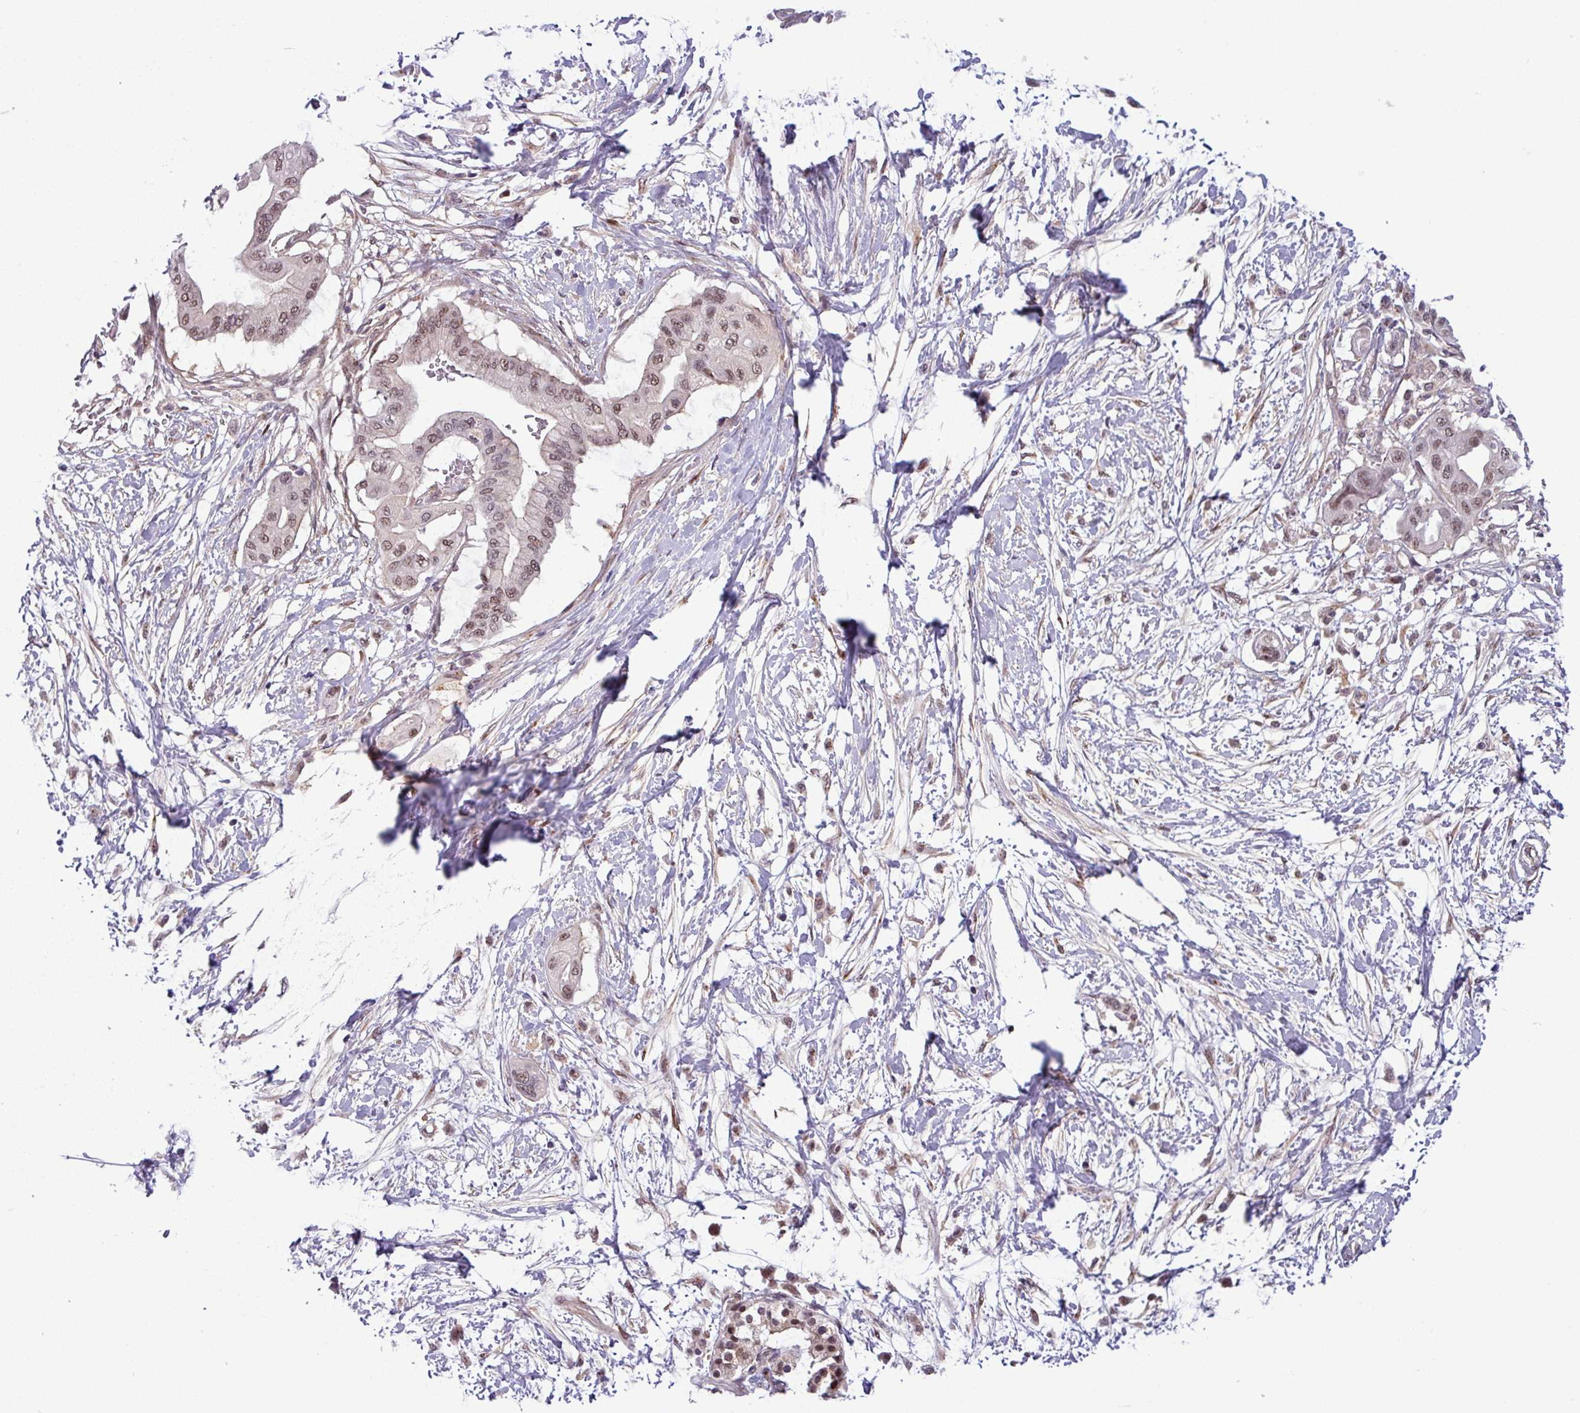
{"staining": {"intensity": "weak", "quantity": ">75%", "location": "nuclear"}, "tissue": "pancreatic cancer", "cell_type": "Tumor cells", "image_type": "cancer", "snomed": [{"axis": "morphology", "description": "Adenocarcinoma, NOS"}, {"axis": "topography", "description": "Pancreas"}], "caption": "IHC histopathology image of human pancreatic cancer (adenocarcinoma) stained for a protein (brown), which shows low levels of weak nuclear staining in approximately >75% of tumor cells.", "gene": "NPFFR1", "patient": {"sex": "male", "age": 68}}